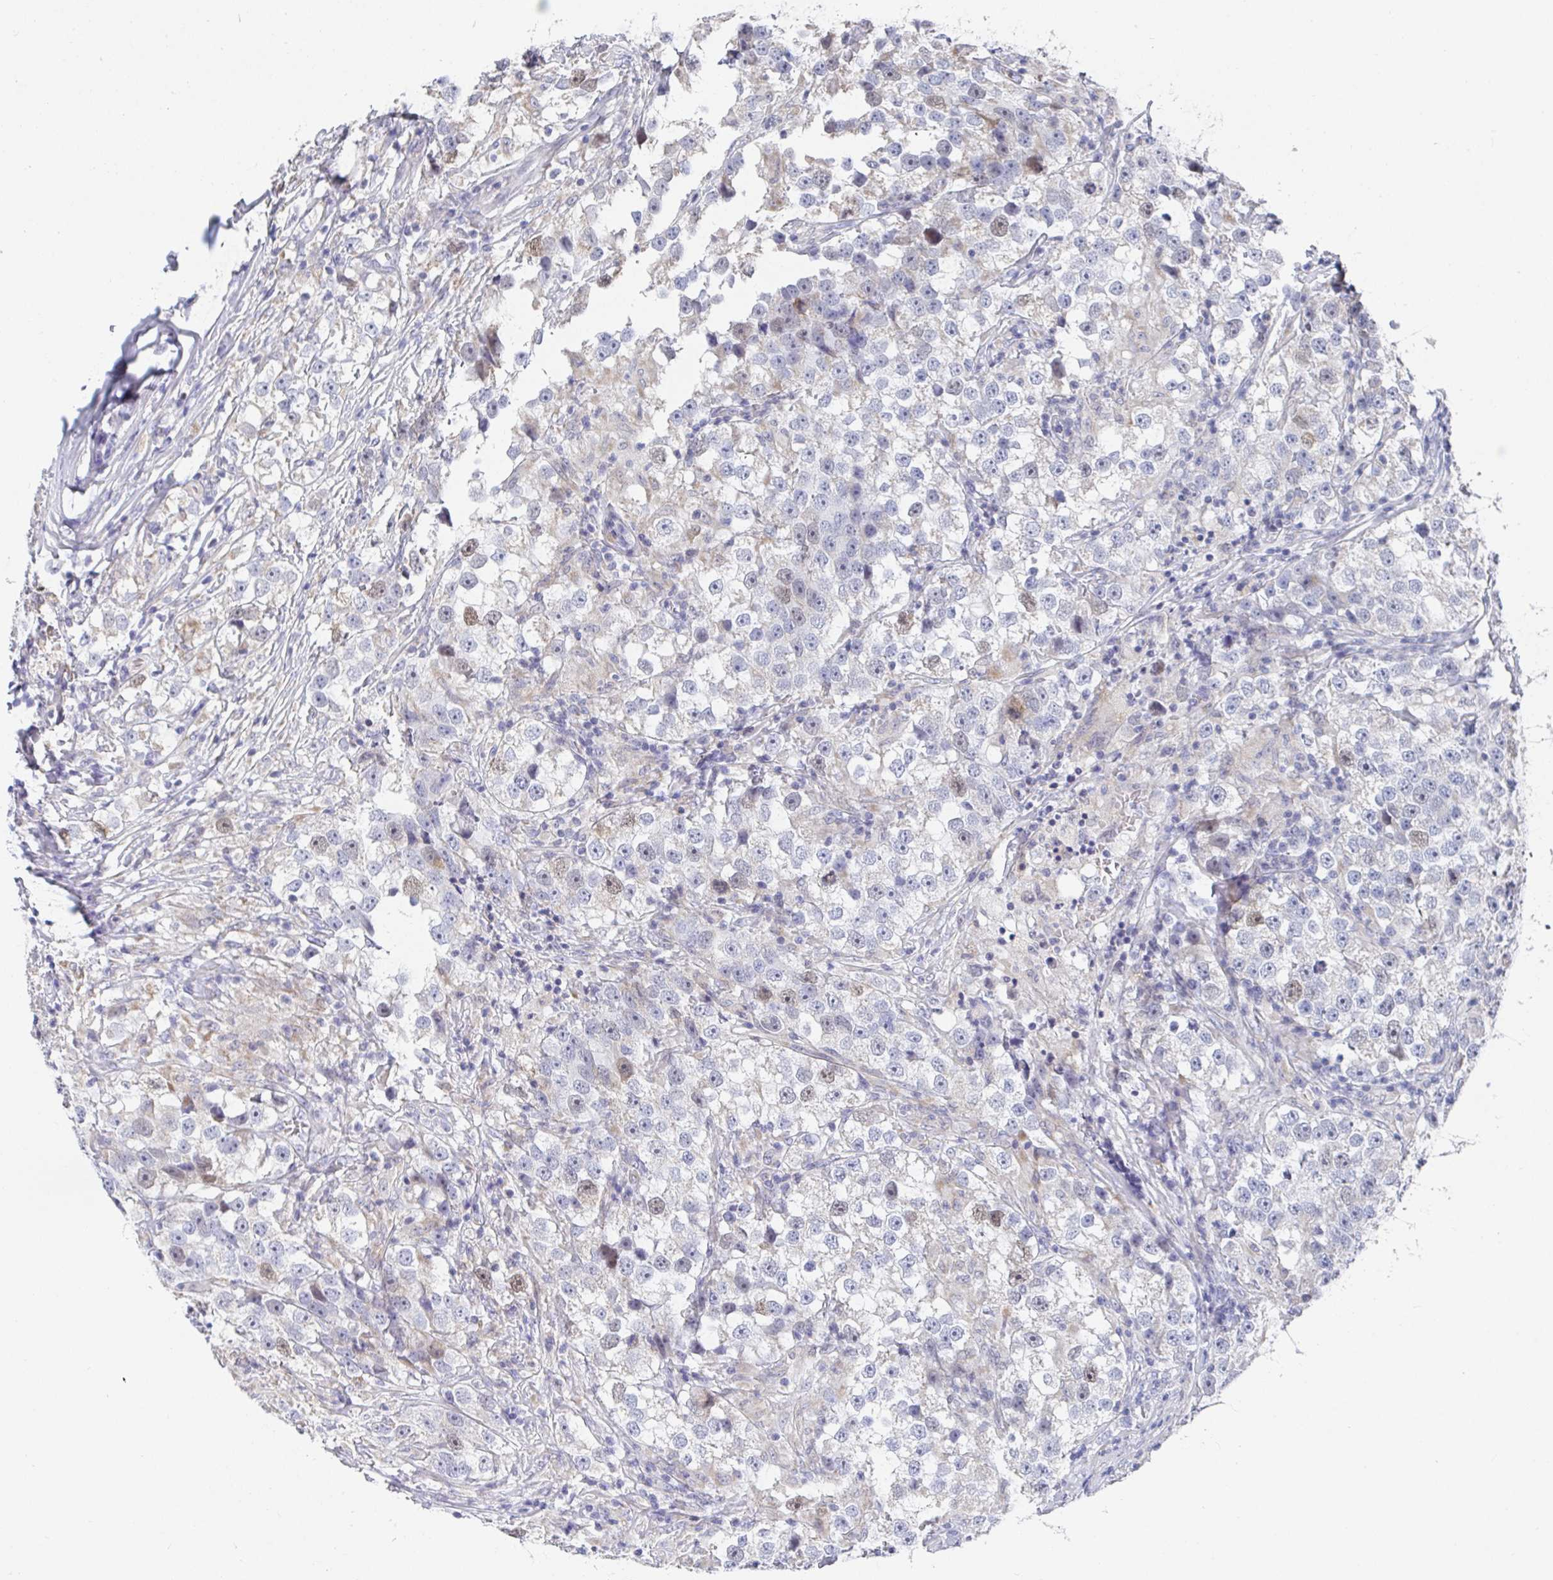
{"staining": {"intensity": "weak", "quantity": "<25%", "location": "nuclear"}, "tissue": "testis cancer", "cell_type": "Tumor cells", "image_type": "cancer", "snomed": [{"axis": "morphology", "description": "Seminoma, NOS"}, {"axis": "topography", "description": "Testis"}], "caption": "An IHC photomicrograph of testis seminoma is shown. There is no staining in tumor cells of testis seminoma.", "gene": "ATP5F1C", "patient": {"sex": "male", "age": 46}}